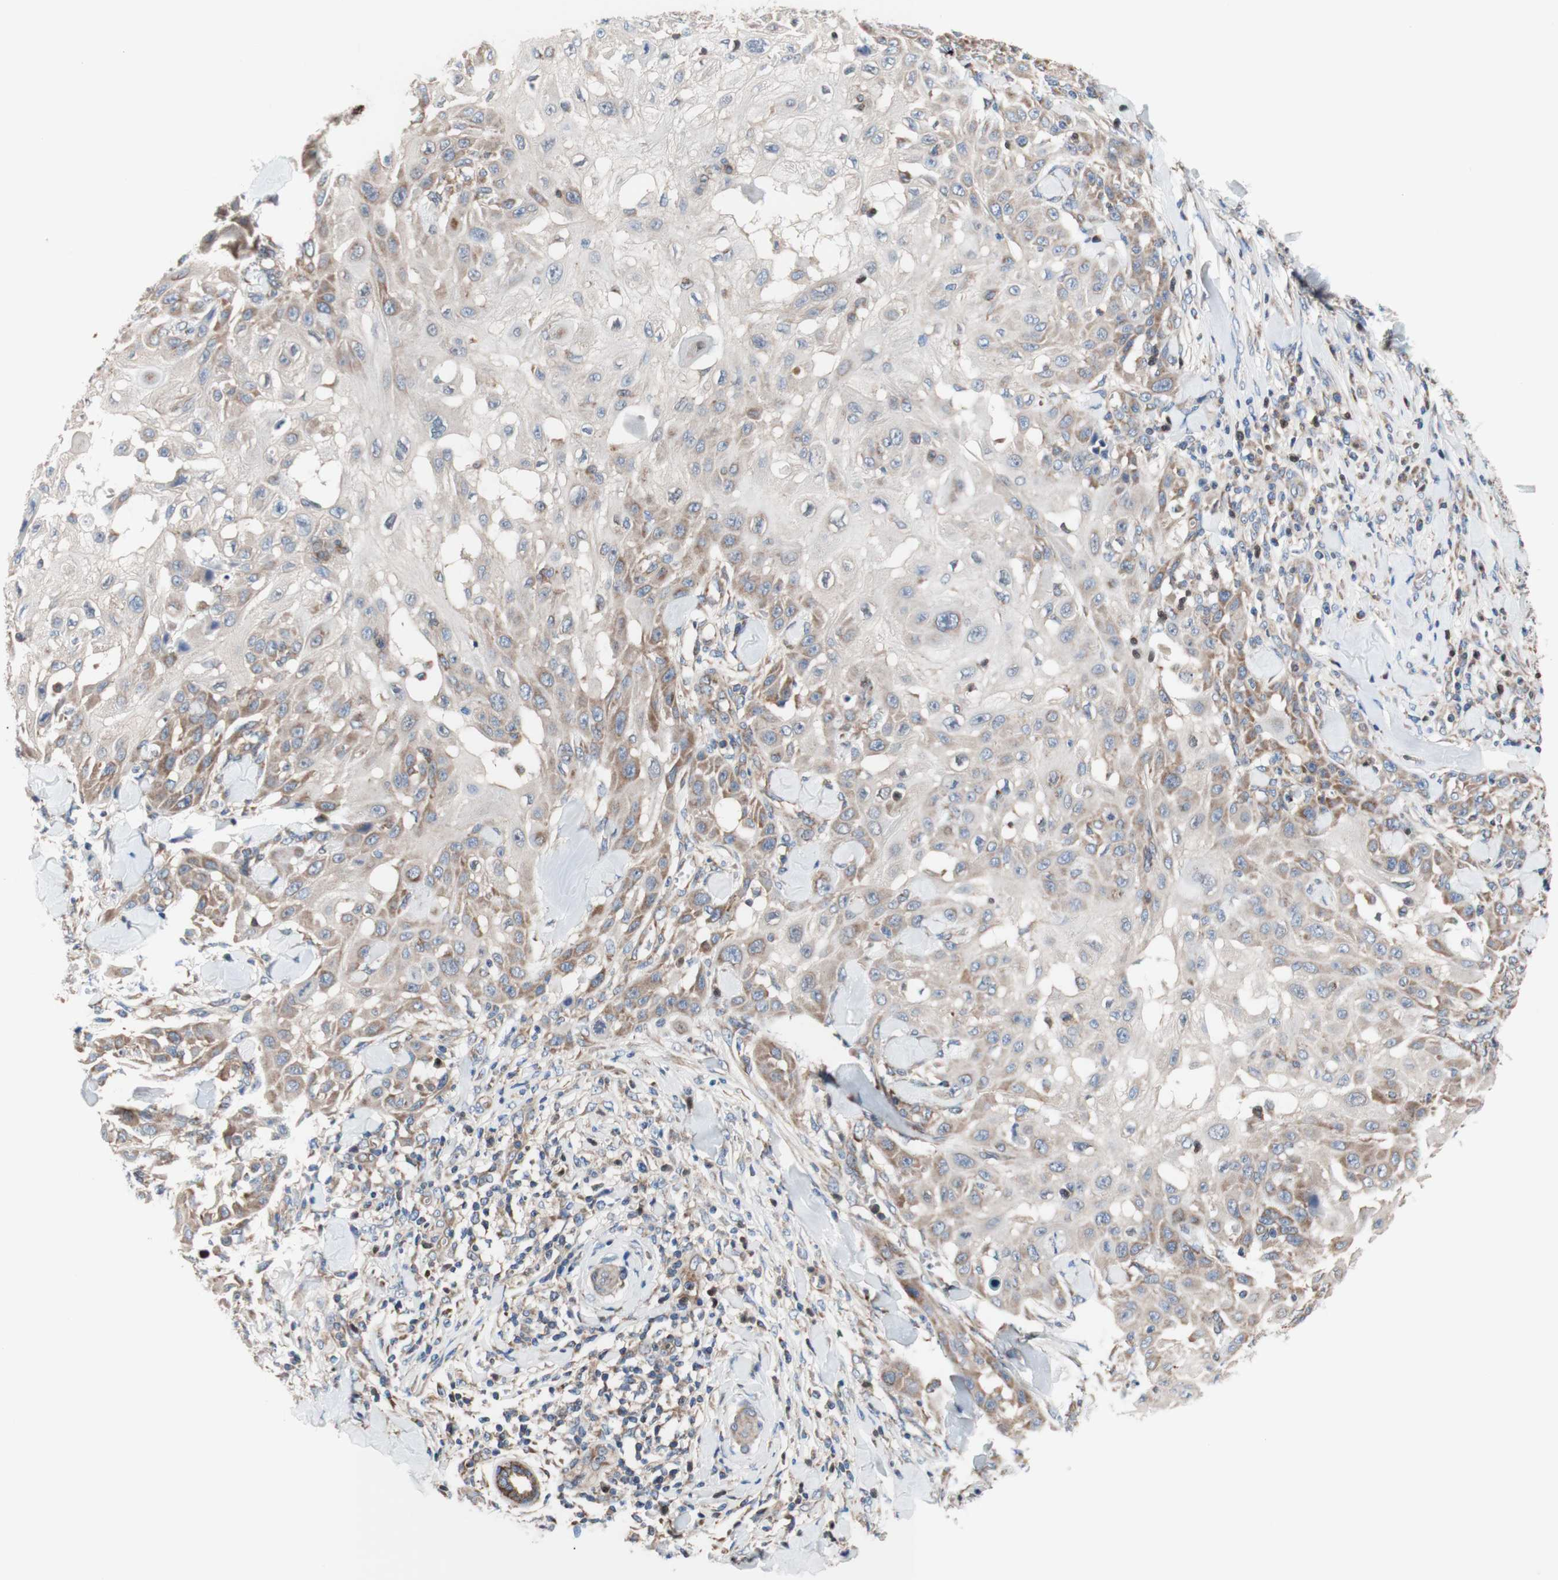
{"staining": {"intensity": "moderate", "quantity": "25%-75%", "location": "cytoplasmic/membranous"}, "tissue": "skin cancer", "cell_type": "Tumor cells", "image_type": "cancer", "snomed": [{"axis": "morphology", "description": "Squamous cell carcinoma, NOS"}, {"axis": "topography", "description": "Skin"}], "caption": "This image demonstrates IHC staining of skin squamous cell carcinoma, with medium moderate cytoplasmic/membranous staining in about 25%-75% of tumor cells.", "gene": "FMR1", "patient": {"sex": "male", "age": 24}}